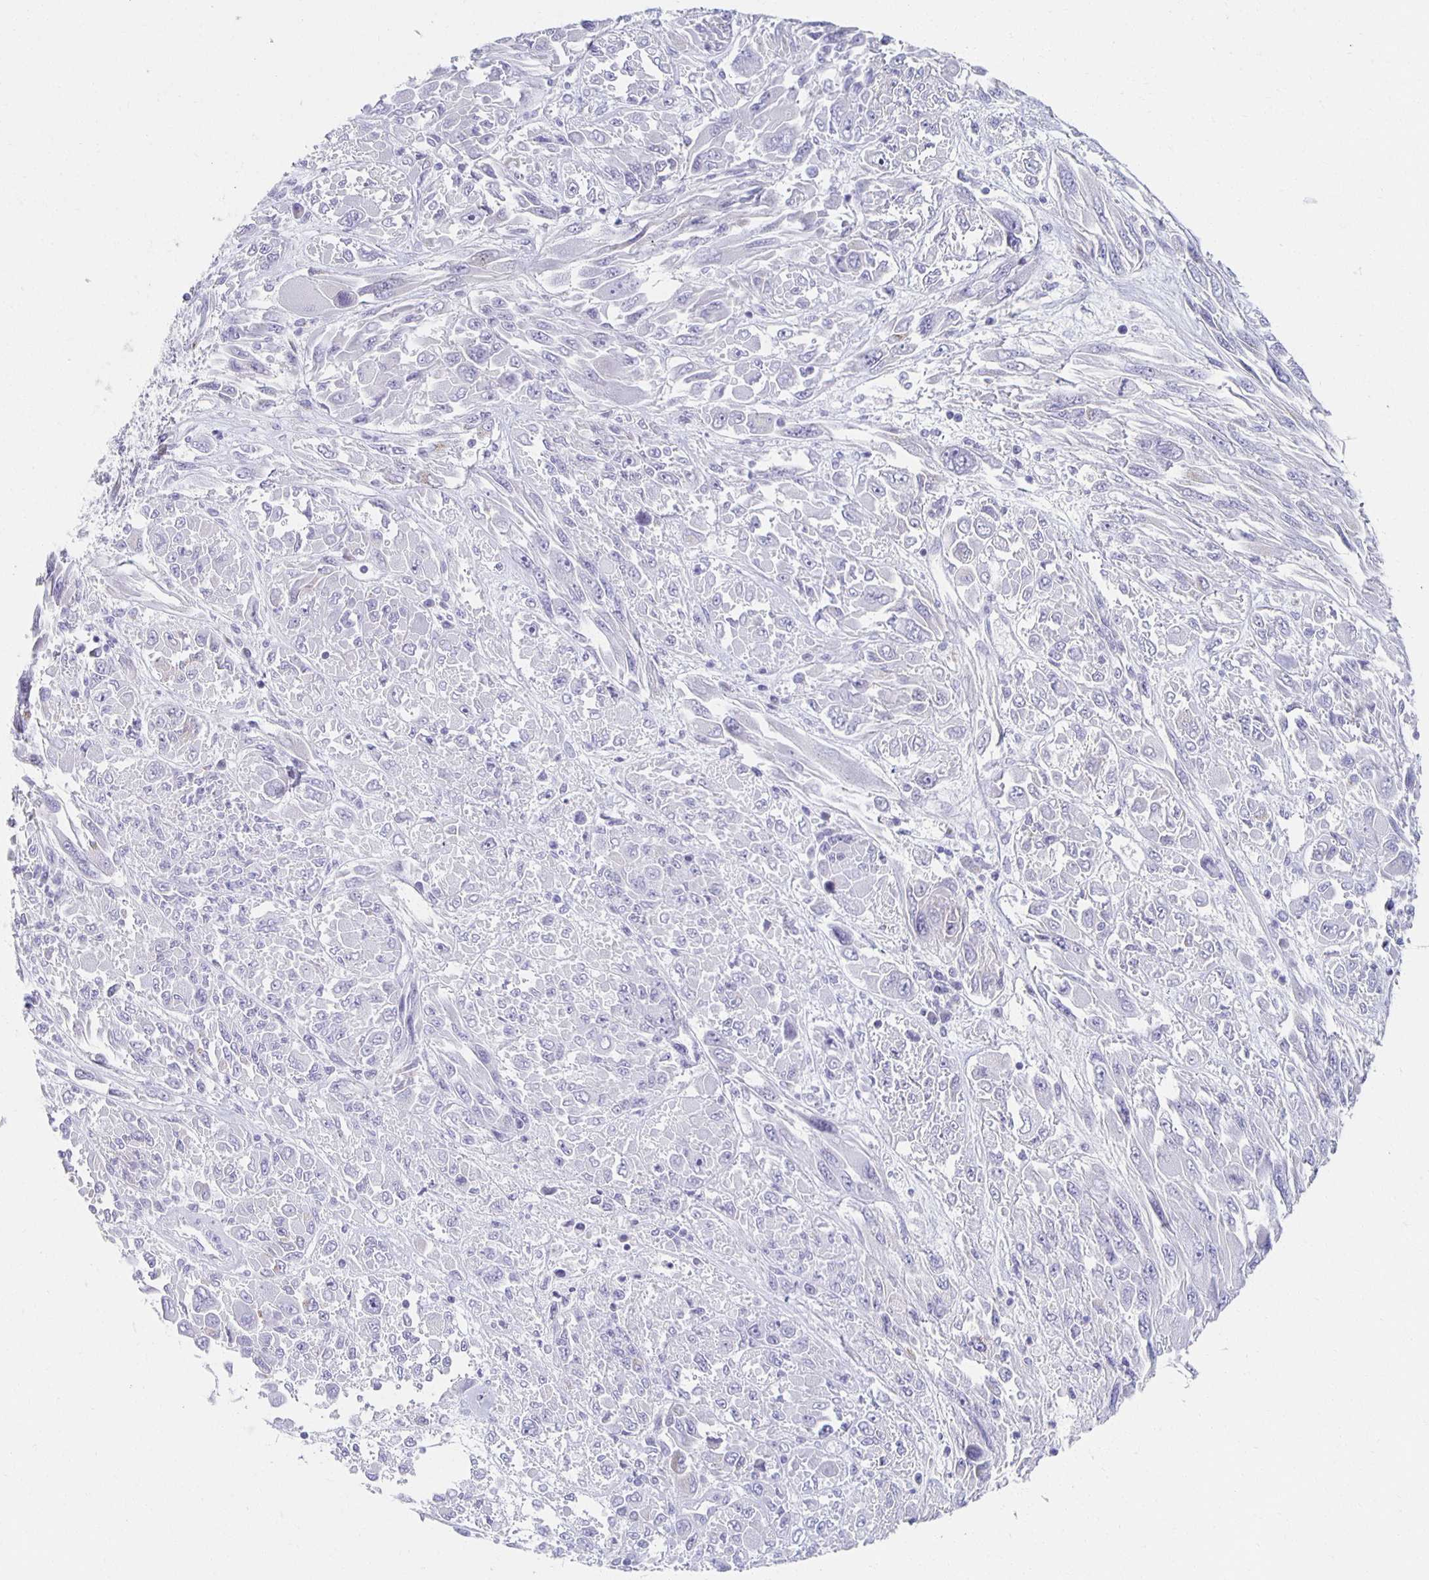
{"staining": {"intensity": "negative", "quantity": "none", "location": "none"}, "tissue": "melanoma", "cell_type": "Tumor cells", "image_type": "cancer", "snomed": [{"axis": "morphology", "description": "Malignant melanoma, NOS"}, {"axis": "topography", "description": "Skin"}], "caption": "Immunohistochemistry (IHC) histopathology image of malignant melanoma stained for a protein (brown), which reveals no expression in tumor cells.", "gene": "TEX44", "patient": {"sex": "female", "age": 91}}